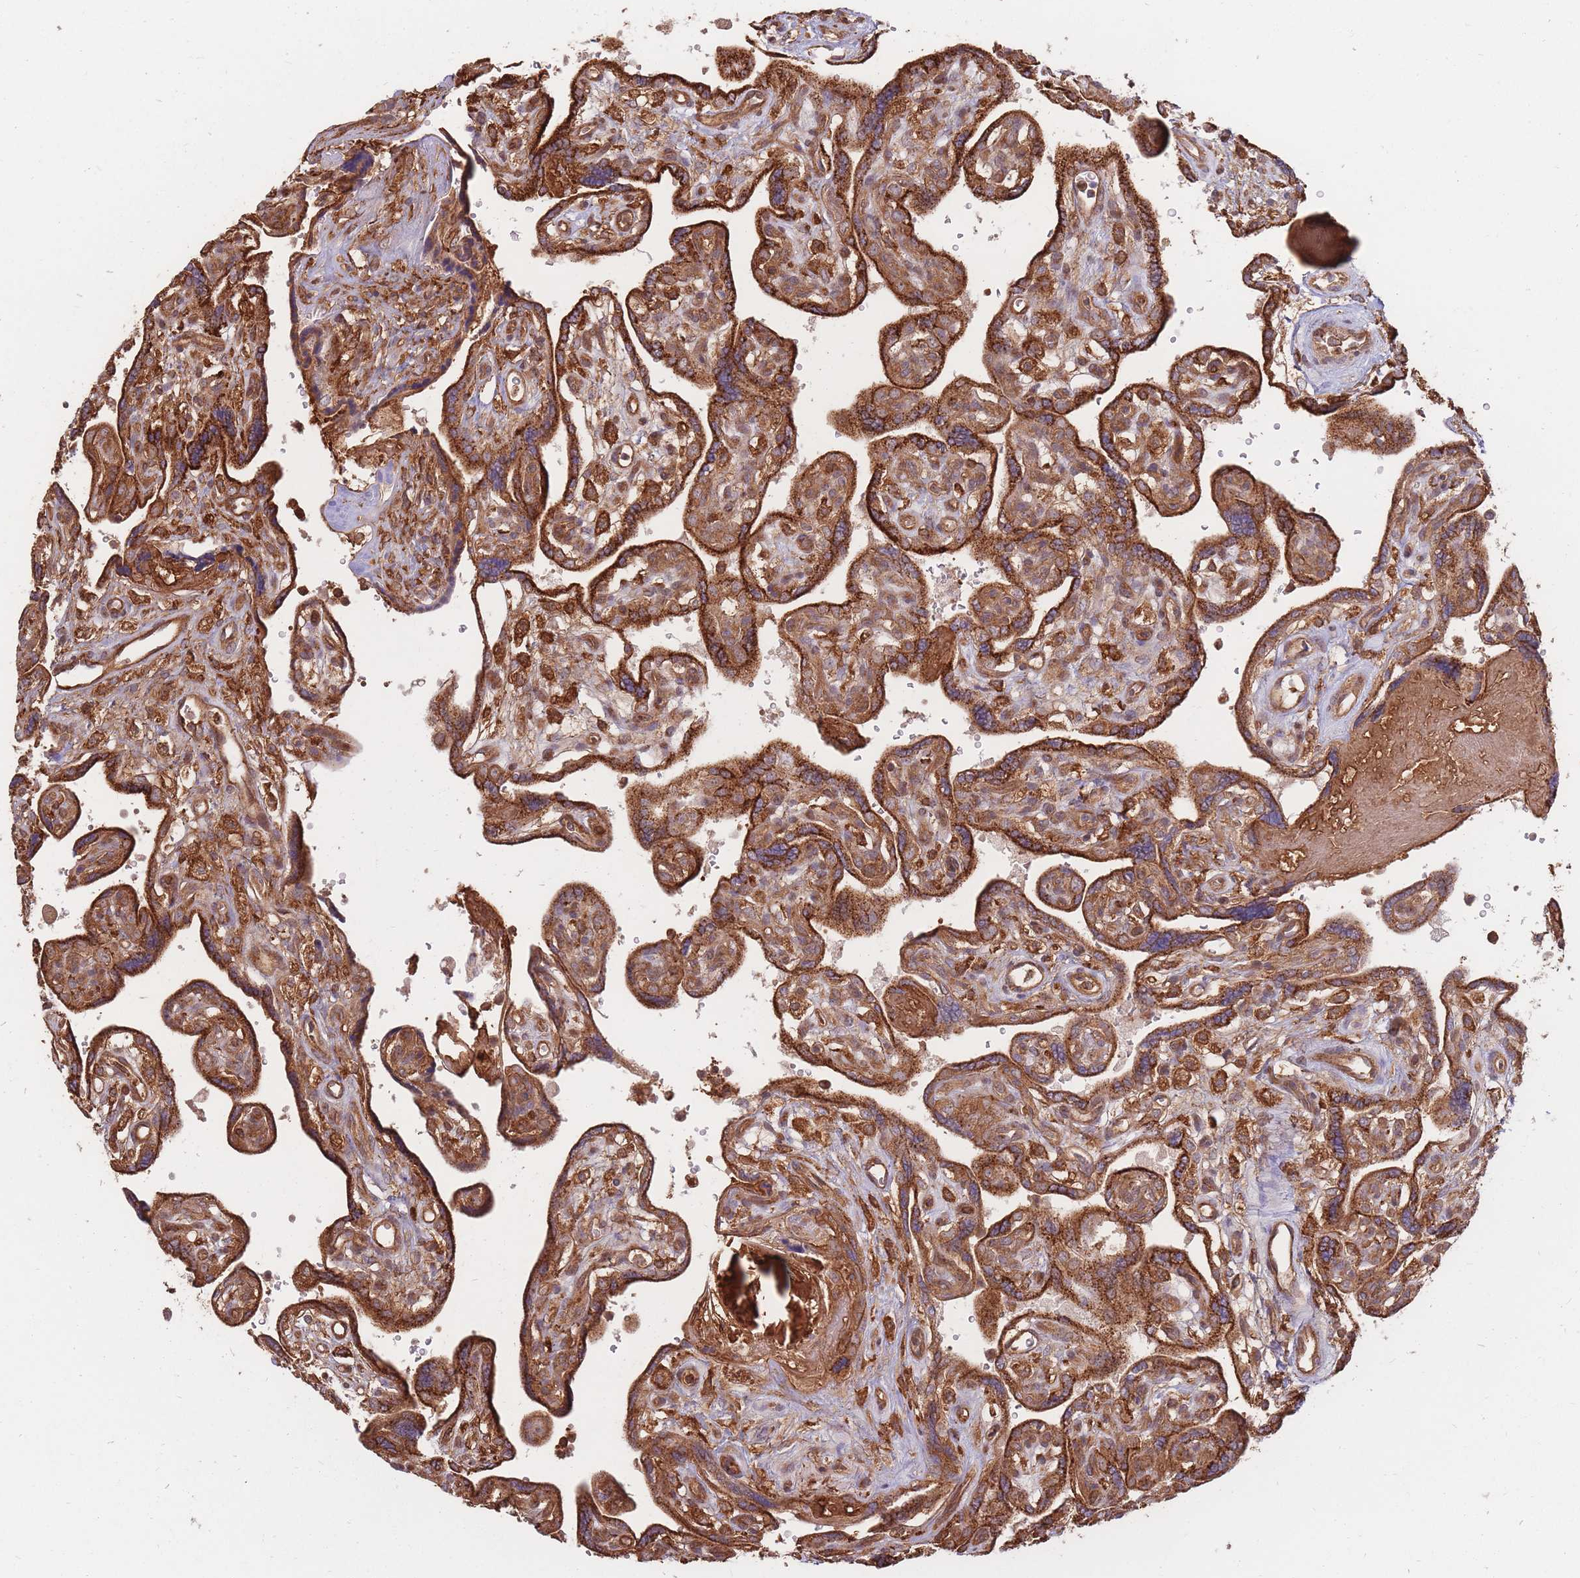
{"staining": {"intensity": "strong", "quantity": ">75%", "location": "cytoplasmic/membranous"}, "tissue": "placenta", "cell_type": "Trophoblastic cells", "image_type": "normal", "snomed": [{"axis": "morphology", "description": "Normal tissue, NOS"}, {"axis": "topography", "description": "Placenta"}], "caption": "Placenta stained for a protein reveals strong cytoplasmic/membranous positivity in trophoblastic cells. (DAB = brown stain, brightfield microscopy at high magnification).", "gene": "RASSF2", "patient": {"sex": "female", "age": 39}}